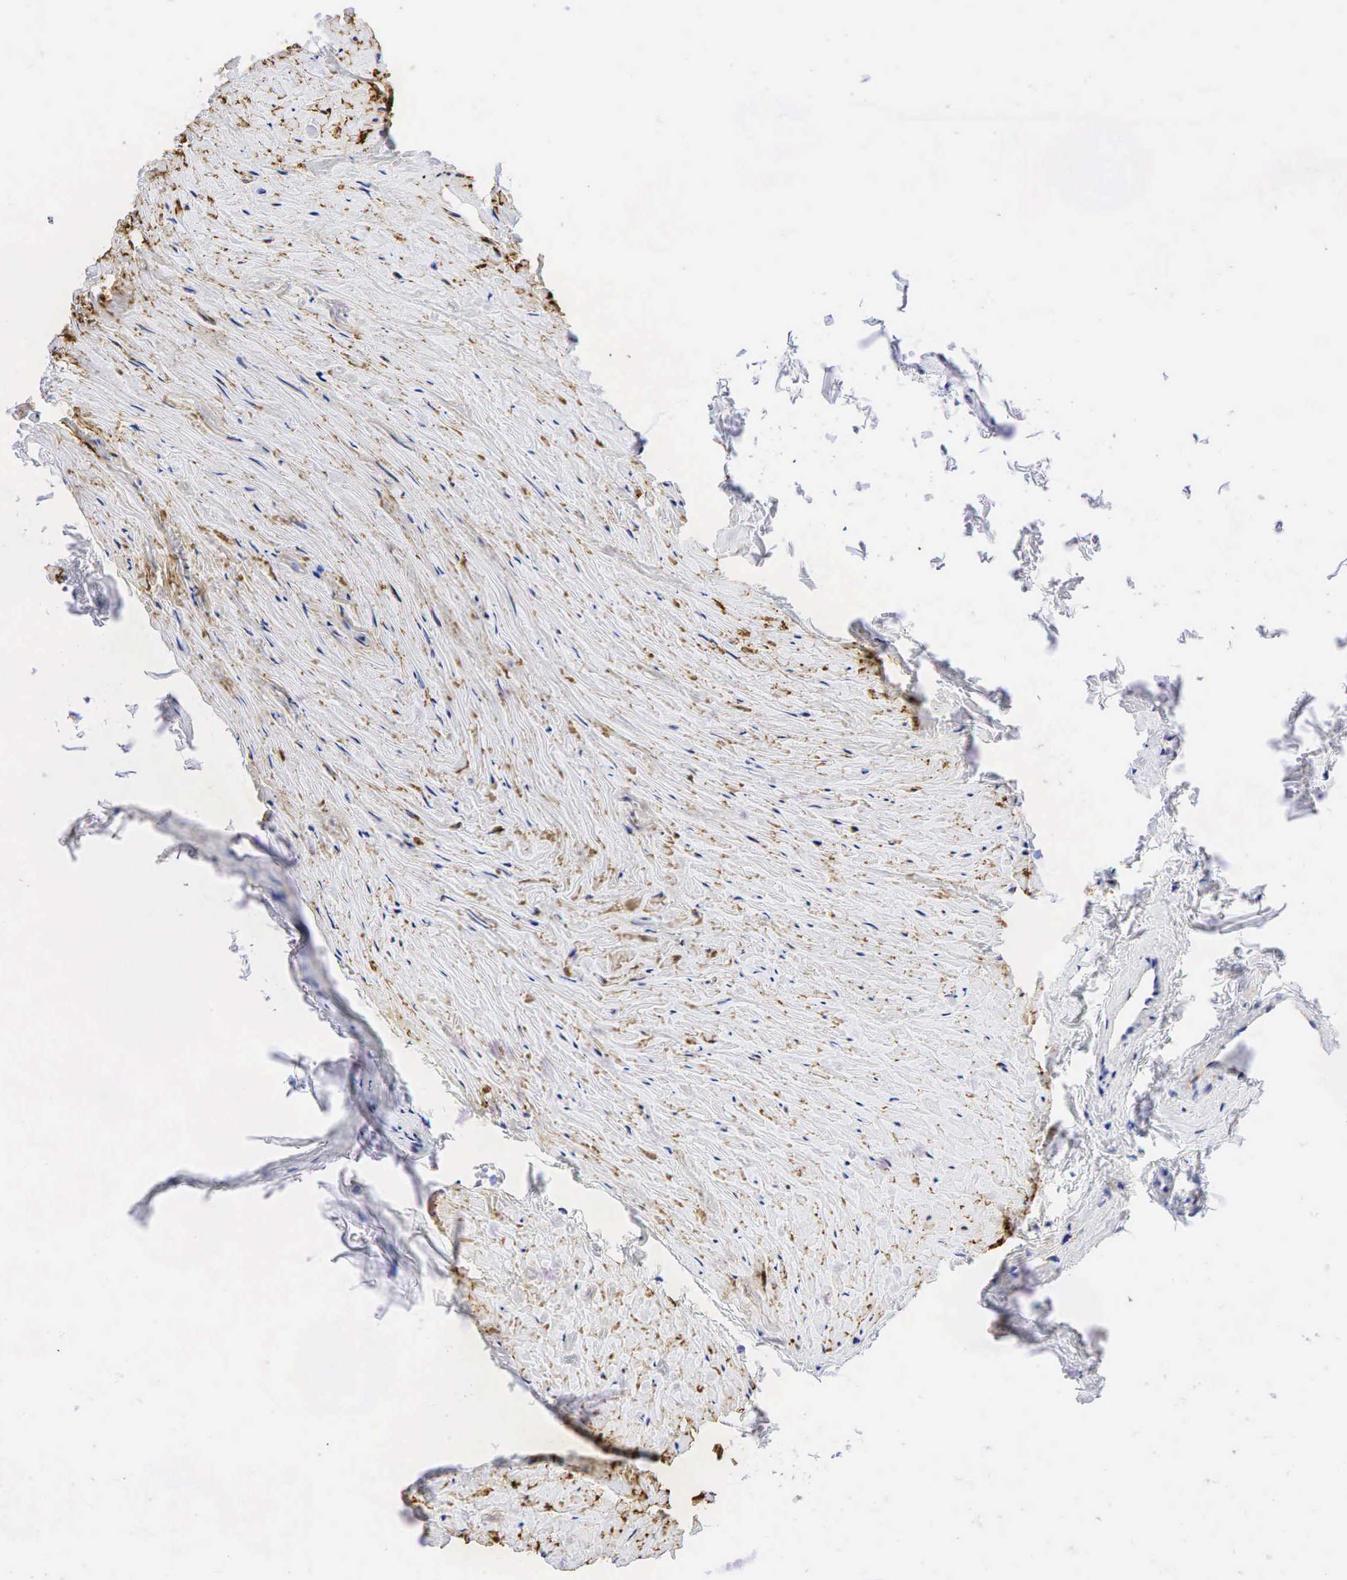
{"staining": {"intensity": "weak", "quantity": "<25%", "location": "cytoplasmic/membranous"}, "tissue": "epididymis", "cell_type": "Glandular cells", "image_type": "normal", "snomed": [{"axis": "morphology", "description": "Normal tissue, NOS"}, {"axis": "topography", "description": "Epididymis"}], "caption": "Normal epididymis was stained to show a protein in brown. There is no significant positivity in glandular cells. Brightfield microscopy of immunohistochemistry (IHC) stained with DAB (3,3'-diaminobenzidine) (brown) and hematoxylin (blue), captured at high magnification.", "gene": "TNFRSF8", "patient": {"sex": "male", "age": 47}}